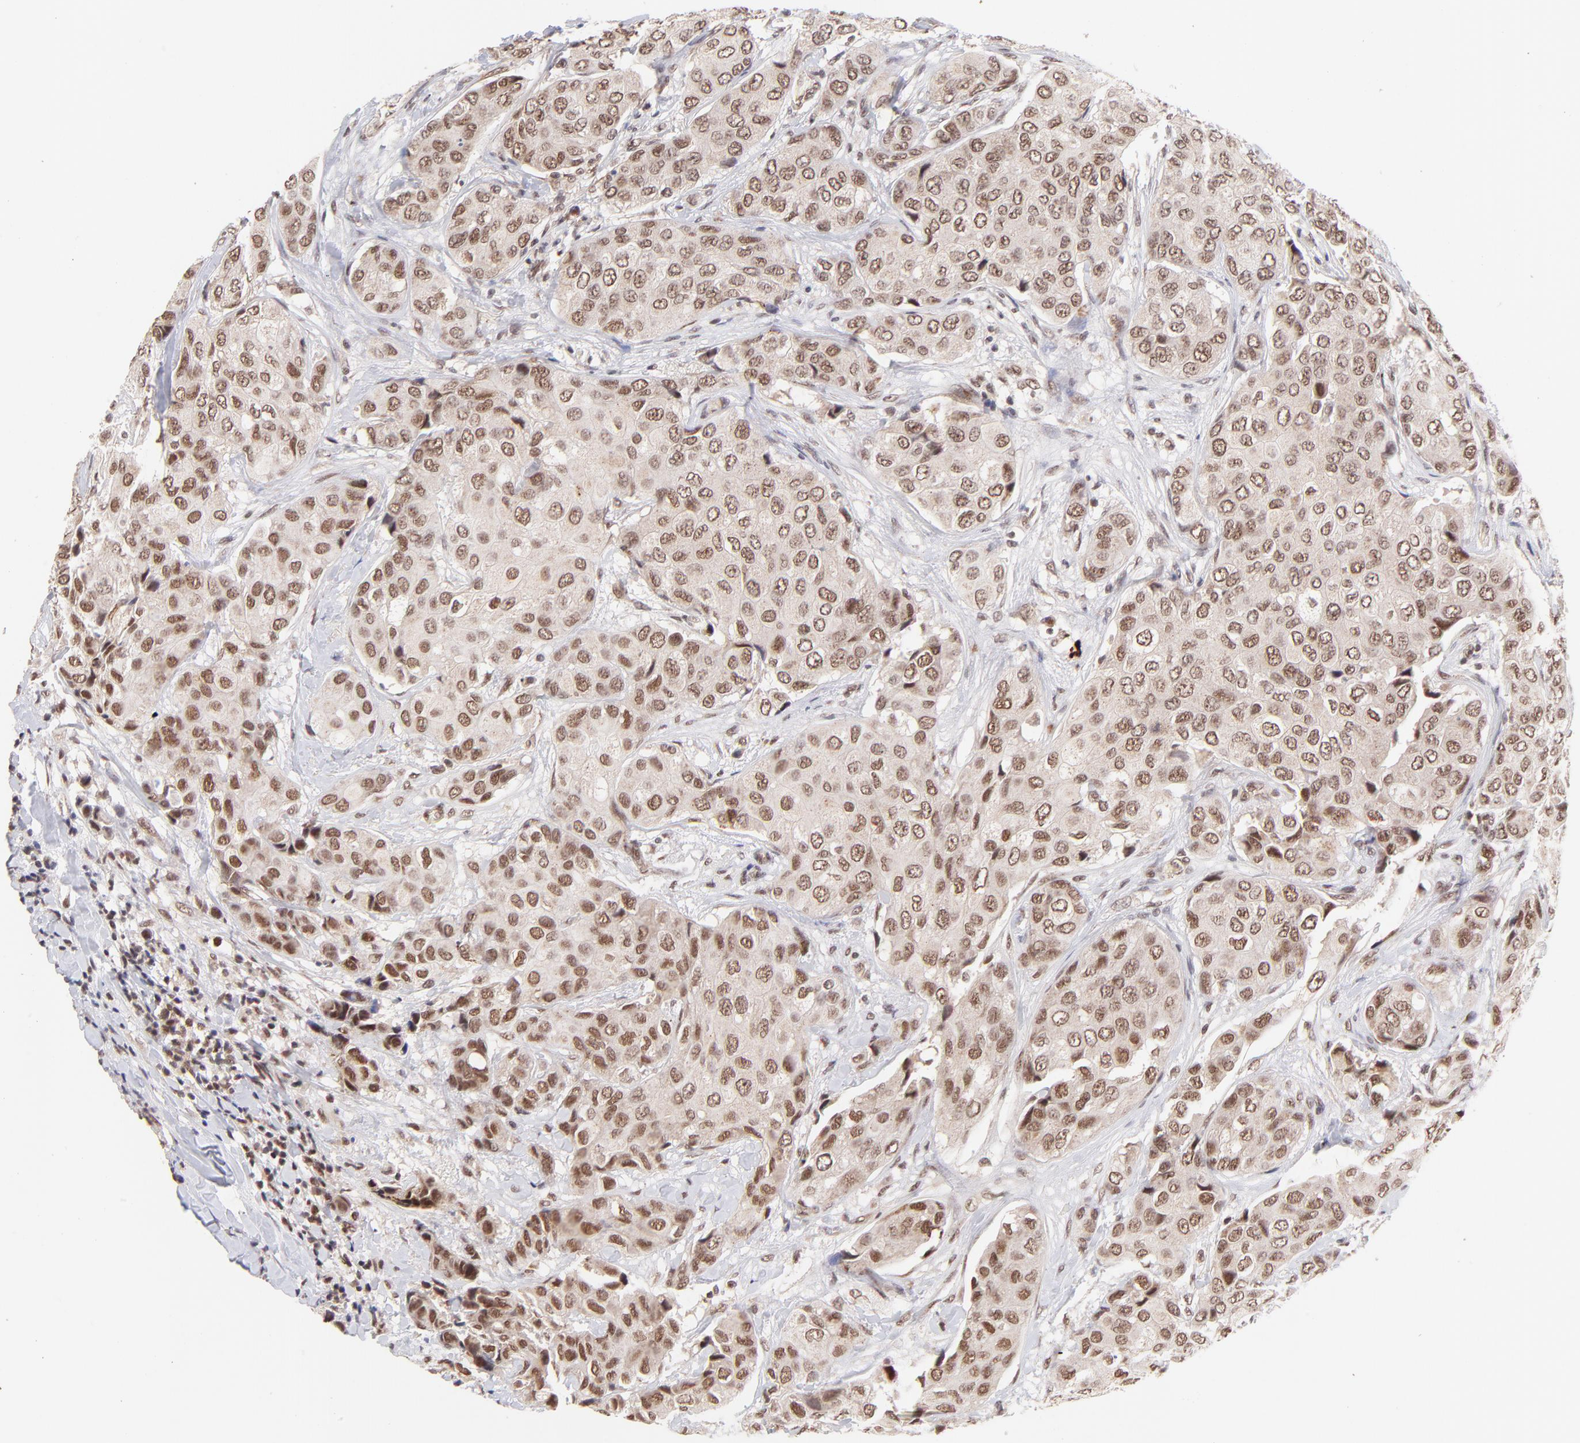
{"staining": {"intensity": "moderate", "quantity": ">75%", "location": "nuclear"}, "tissue": "breast cancer", "cell_type": "Tumor cells", "image_type": "cancer", "snomed": [{"axis": "morphology", "description": "Duct carcinoma"}, {"axis": "topography", "description": "Breast"}], "caption": "Human breast cancer (infiltrating ductal carcinoma) stained with a protein marker reveals moderate staining in tumor cells.", "gene": "MED12", "patient": {"sex": "female", "age": 68}}